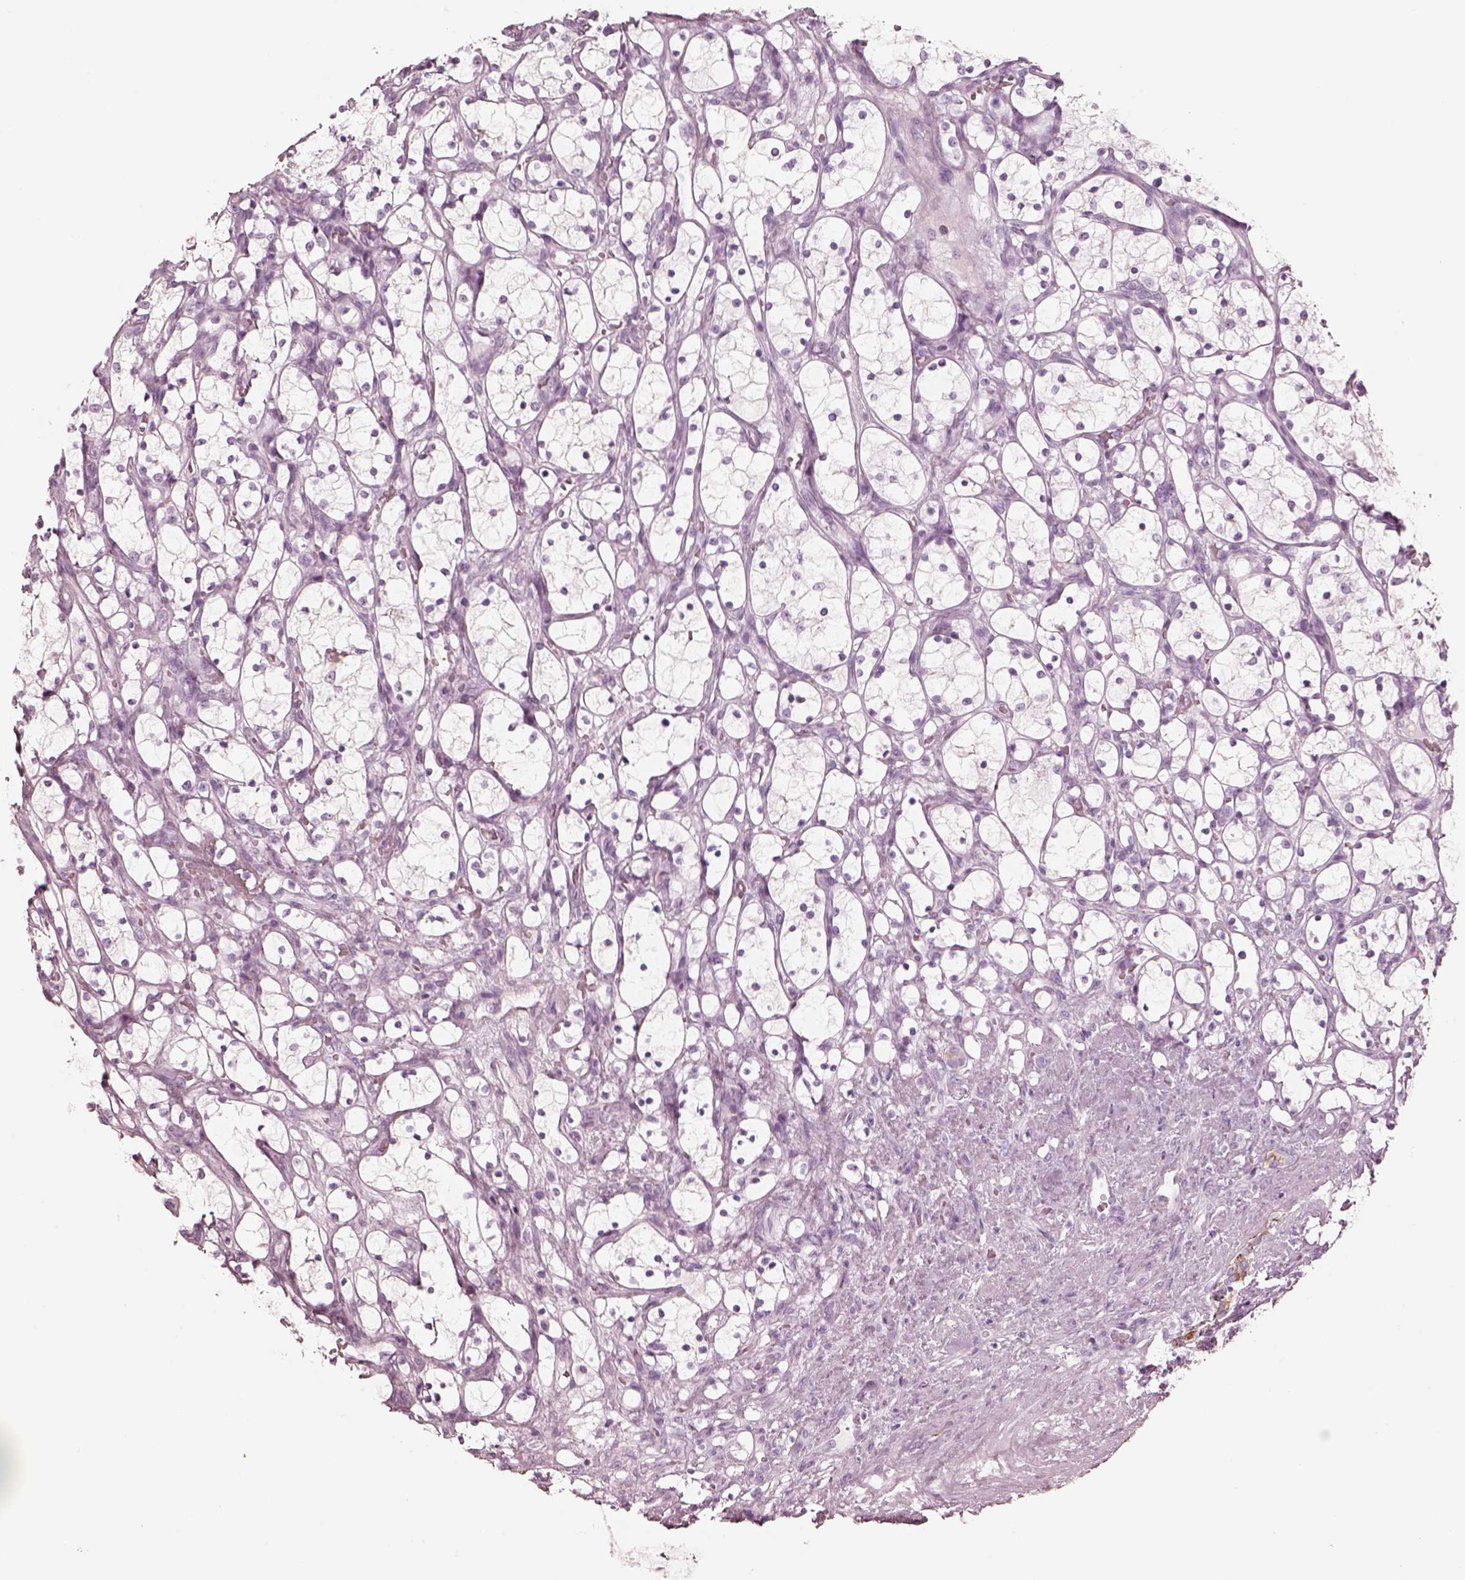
{"staining": {"intensity": "negative", "quantity": "none", "location": "none"}, "tissue": "renal cancer", "cell_type": "Tumor cells", "image_type": "cancer", "snomed": [{"axis": "morphology", "description": "Adenocarcinoma, NOS"}, {"axis": "topography", "description": "Kidney"}], "caption": "Immunohistochemical staining of renal adenocarcinoma displays no significant staining in tumor cells.", "gene": "PON3", "patient": {"sex": "female", "age": 69}}